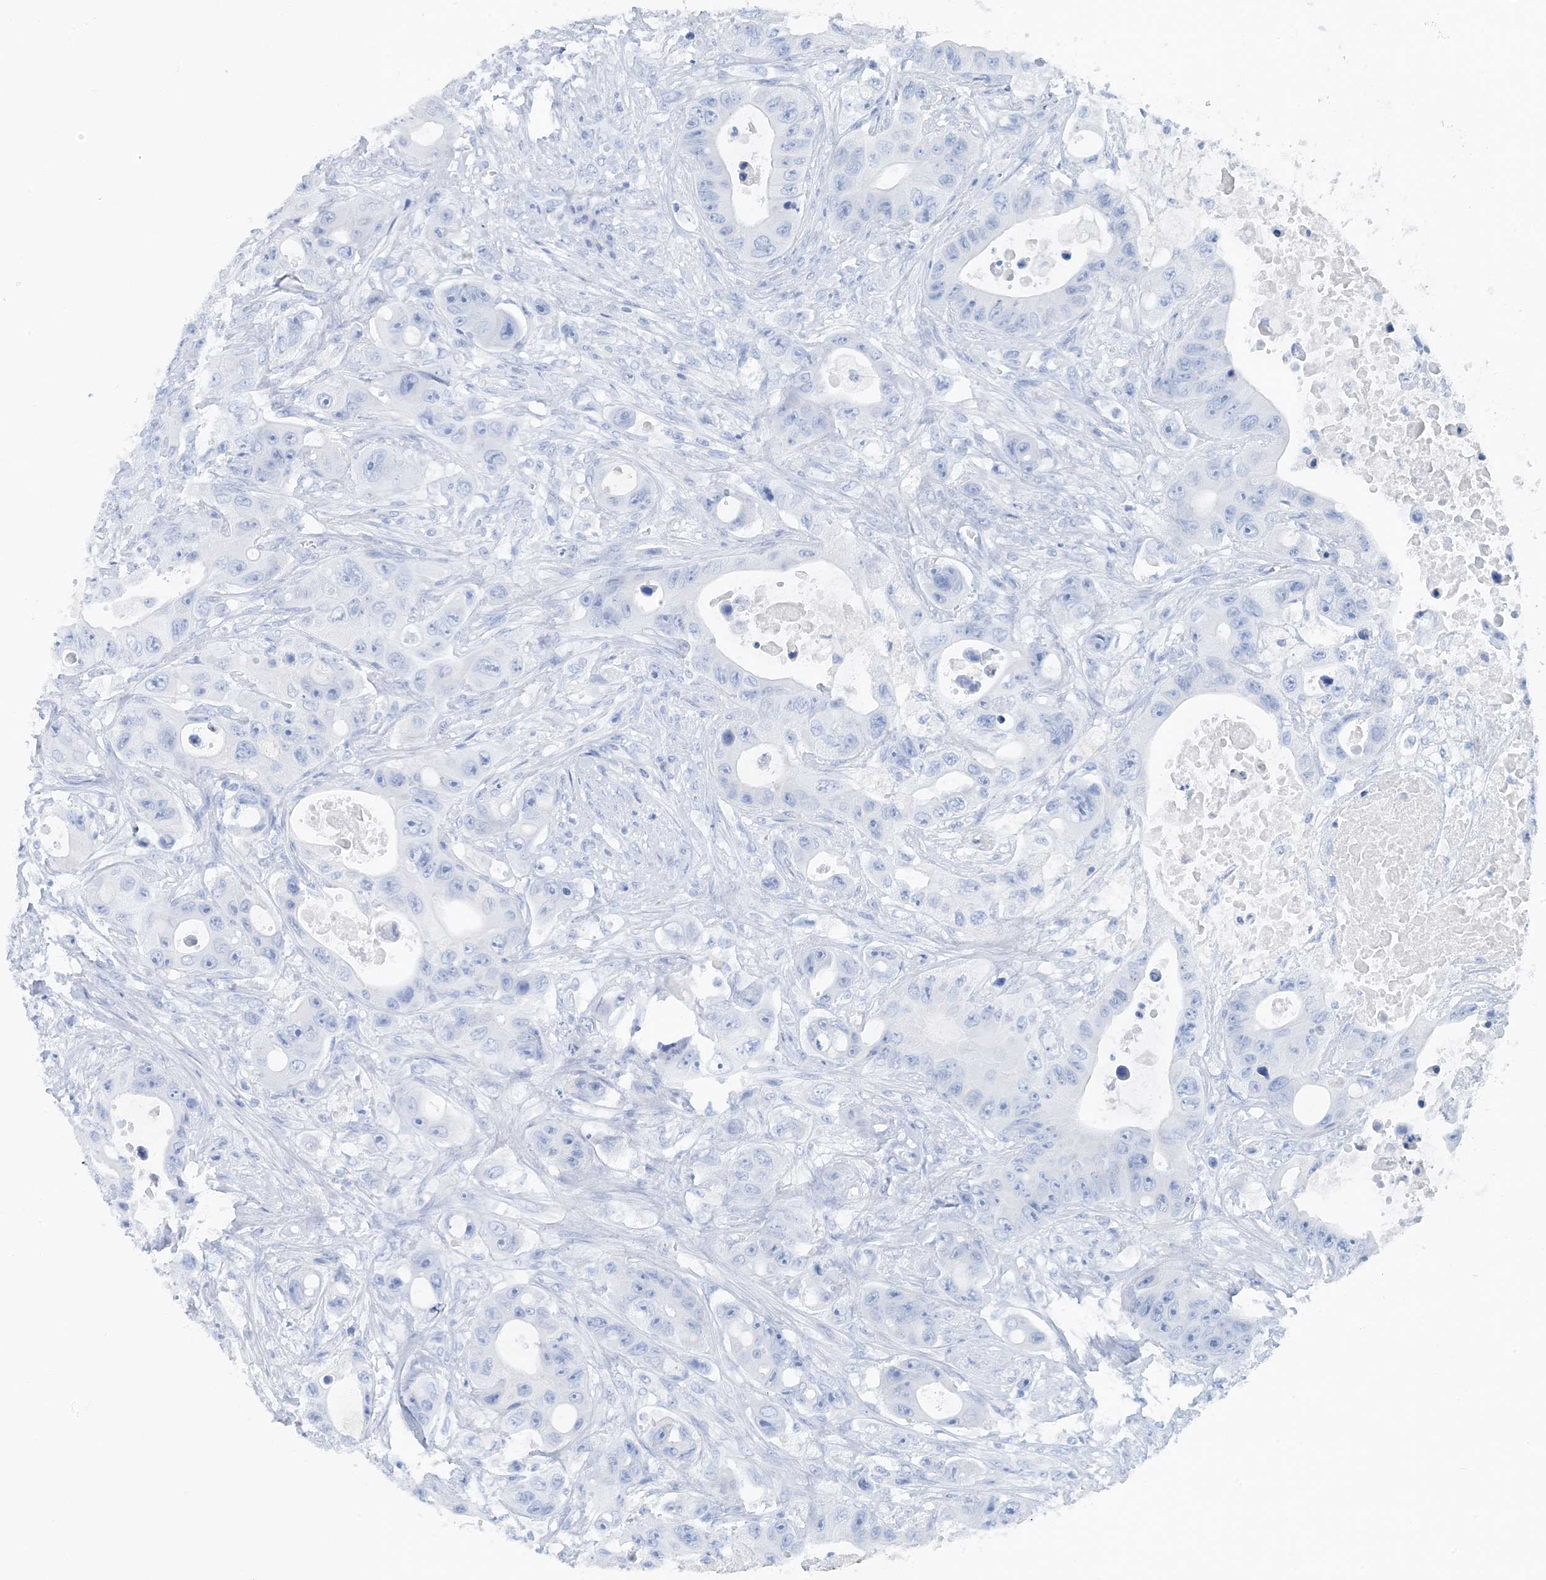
{"staining": {"intensity": "negative", "quantity": "none", "location": "none"}, "tissue": "colorectal cancer", "cell_type": "Tumor cells", "image_type": "cancer", "snomed": [{"axis": "morphology", "description": "Adenocarcinoma, NOS"}, {"axis": "topography", "description": "Colon"}], "caption": "Colorectal cancer (adenocarcinoma) was stained to show a protein in brown. There is no significant positivity in tumor cells. The staining is performed using DAB (3,3'-diaminobenzidine) brown chromogen with nuclei counter-stained in using hematoxylin.", "gene": "CTRL", "patient": {"sex": "female", "age": 46}}